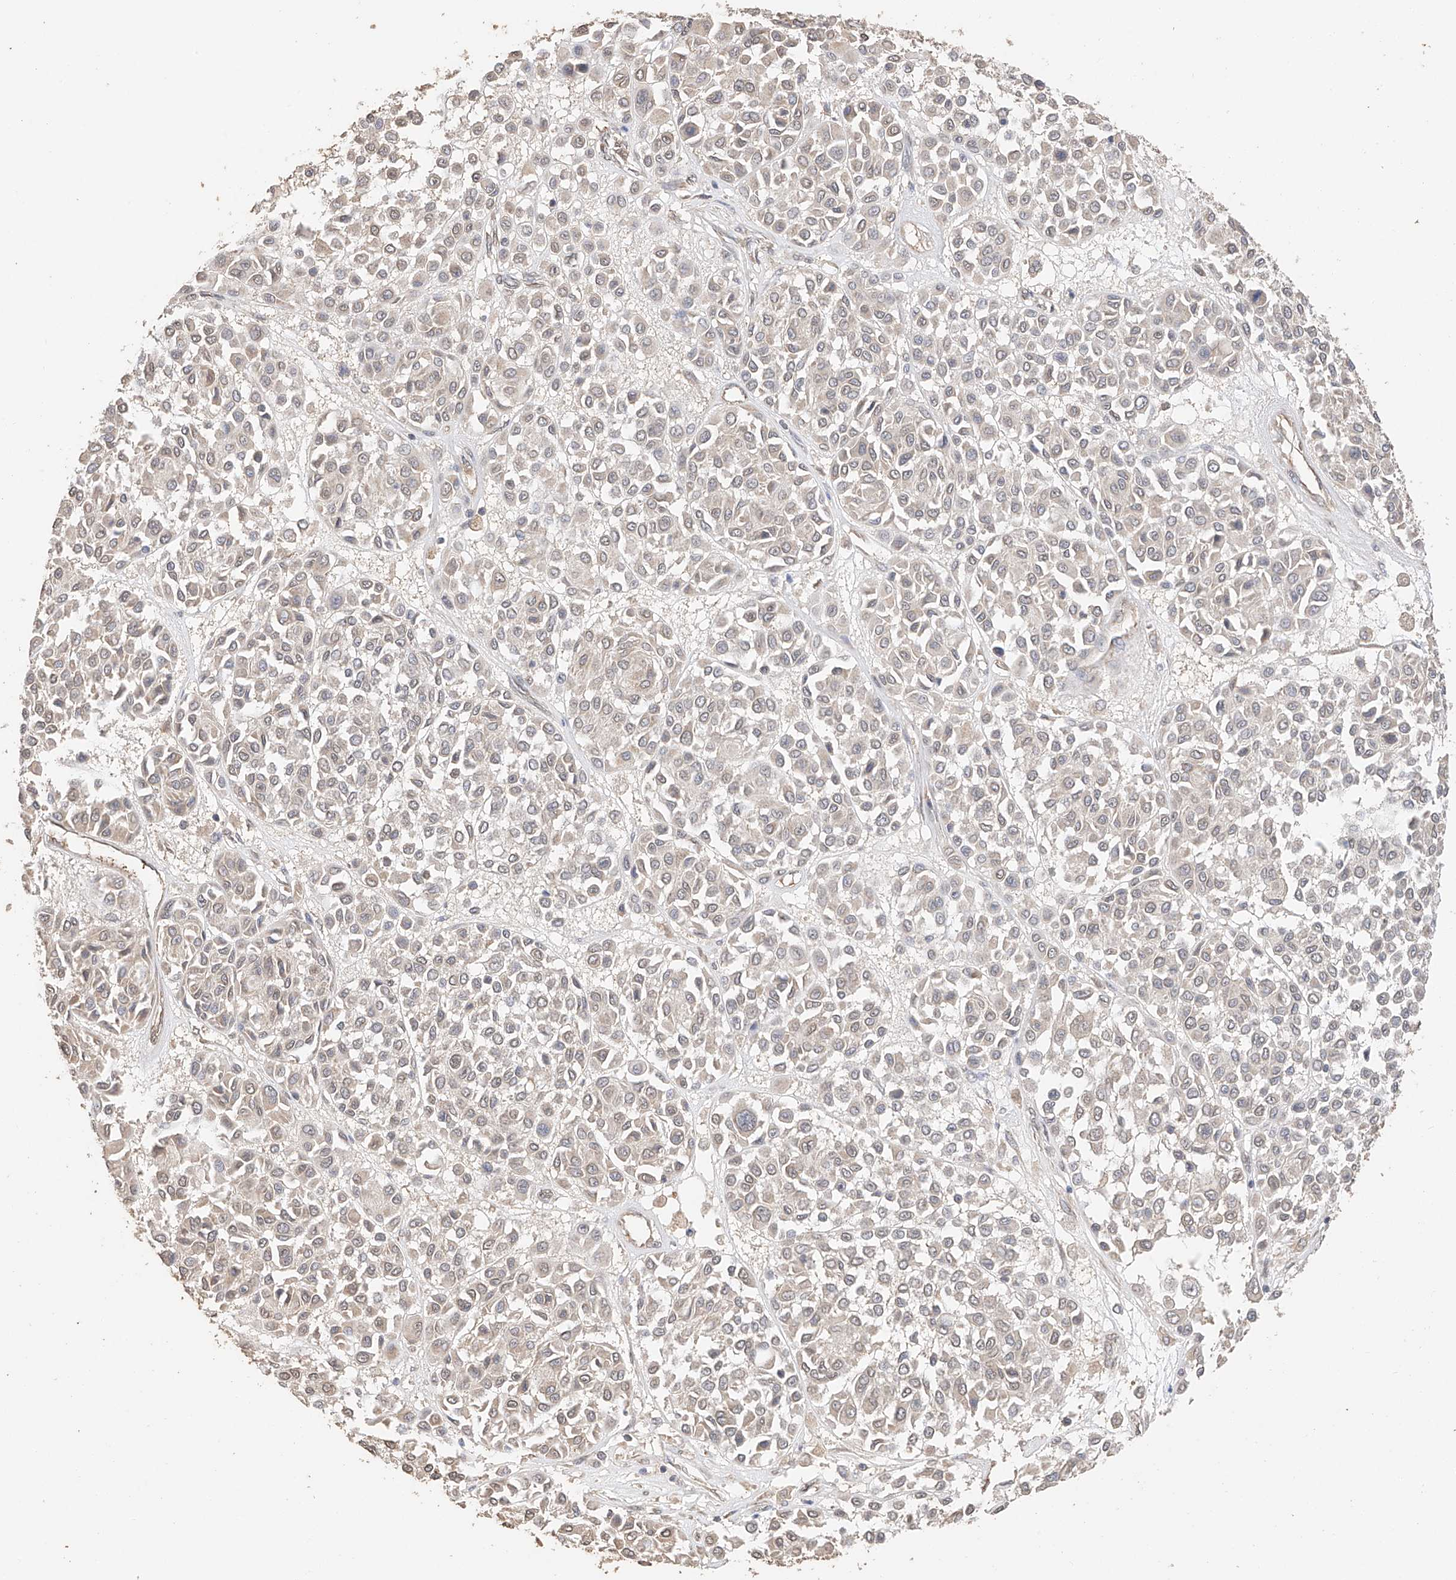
{"staining": {"intensity": "weak", "quantity": "<25%", "location": "cytoplasmic/membranous"}, "tissue": "melanoma", "cell_type": "Tumor cells", "image_type": "cancer", "snomed": [{"axis": "morphology", "description": "Malignant melanoma, Metastatic site"}, {"axis": "topography", "description": "Soft tissue"}], "caption": "High magnification brightfield microscopy of melanoma stained with DAB (3,3'-diaminobenzidine) (brown) and counterstained with hematoxylin (blue): tumor cells show no significant expression.", "gene": "IL22RA2", "patient": {"sex": "male", "age": 41}}